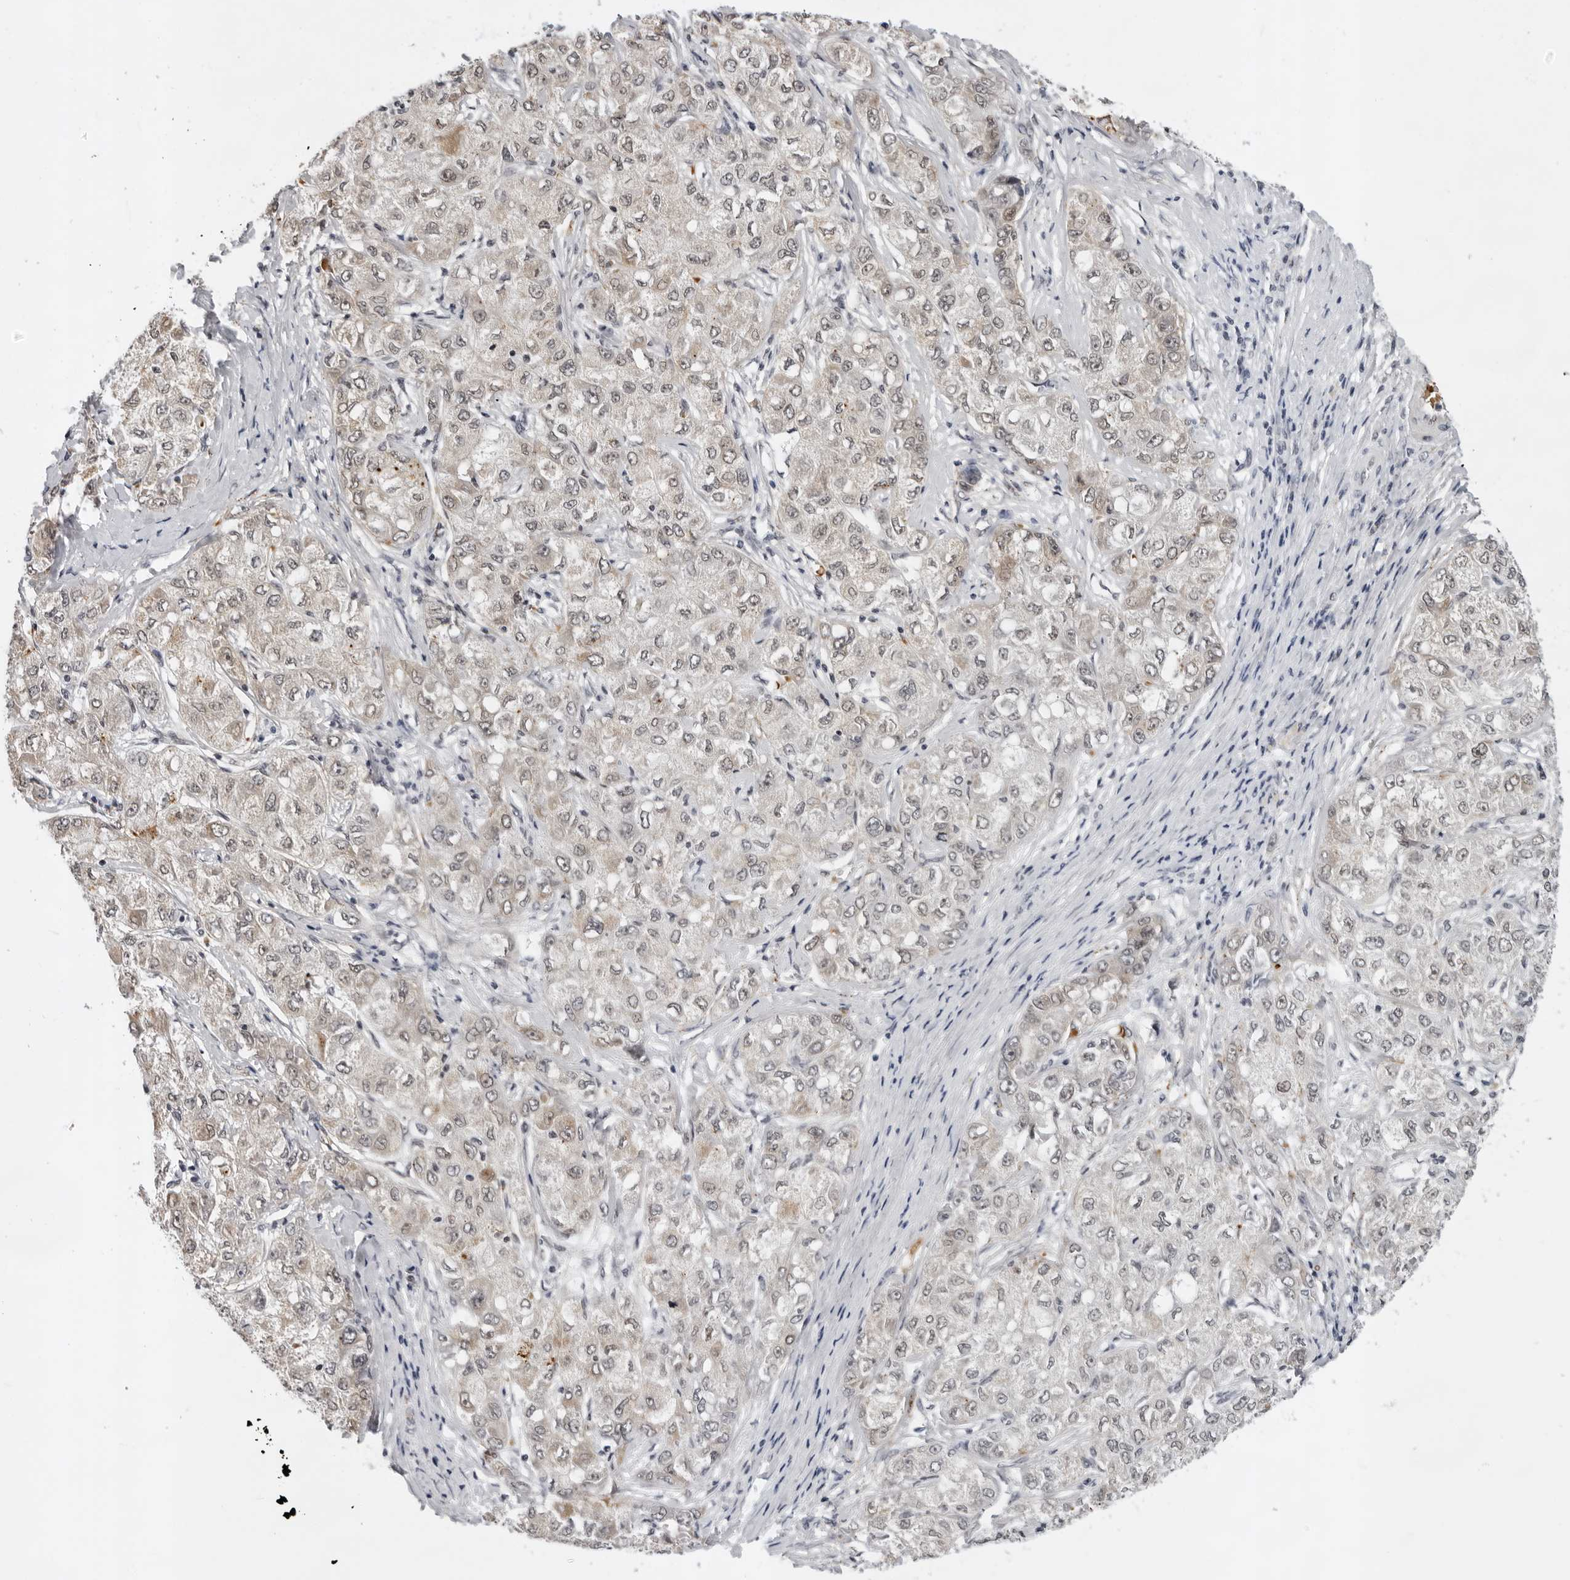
{"staining": {"intensity": "weak", "quantity": "25%-75%", "location": "cytoplasmic/membranous"}, "tissue": "liver cancer", "cell_type": "Tumor cells", "image_type": "cancer", "snomed": [{"axis": "morphology", "description": "Carcinoma, Hepatocellular, NOS"}, {"axis": "topography", "description": "Liver"}], "caption": "Protein analysis of hepatocellular carcinoma (liver) tissue exhibits weak cytoplasmic/membranous expression in approximately 25%-75% of tumor cells.", "gene": "USP1", "patient": {"sex": "male", "age": 80}}